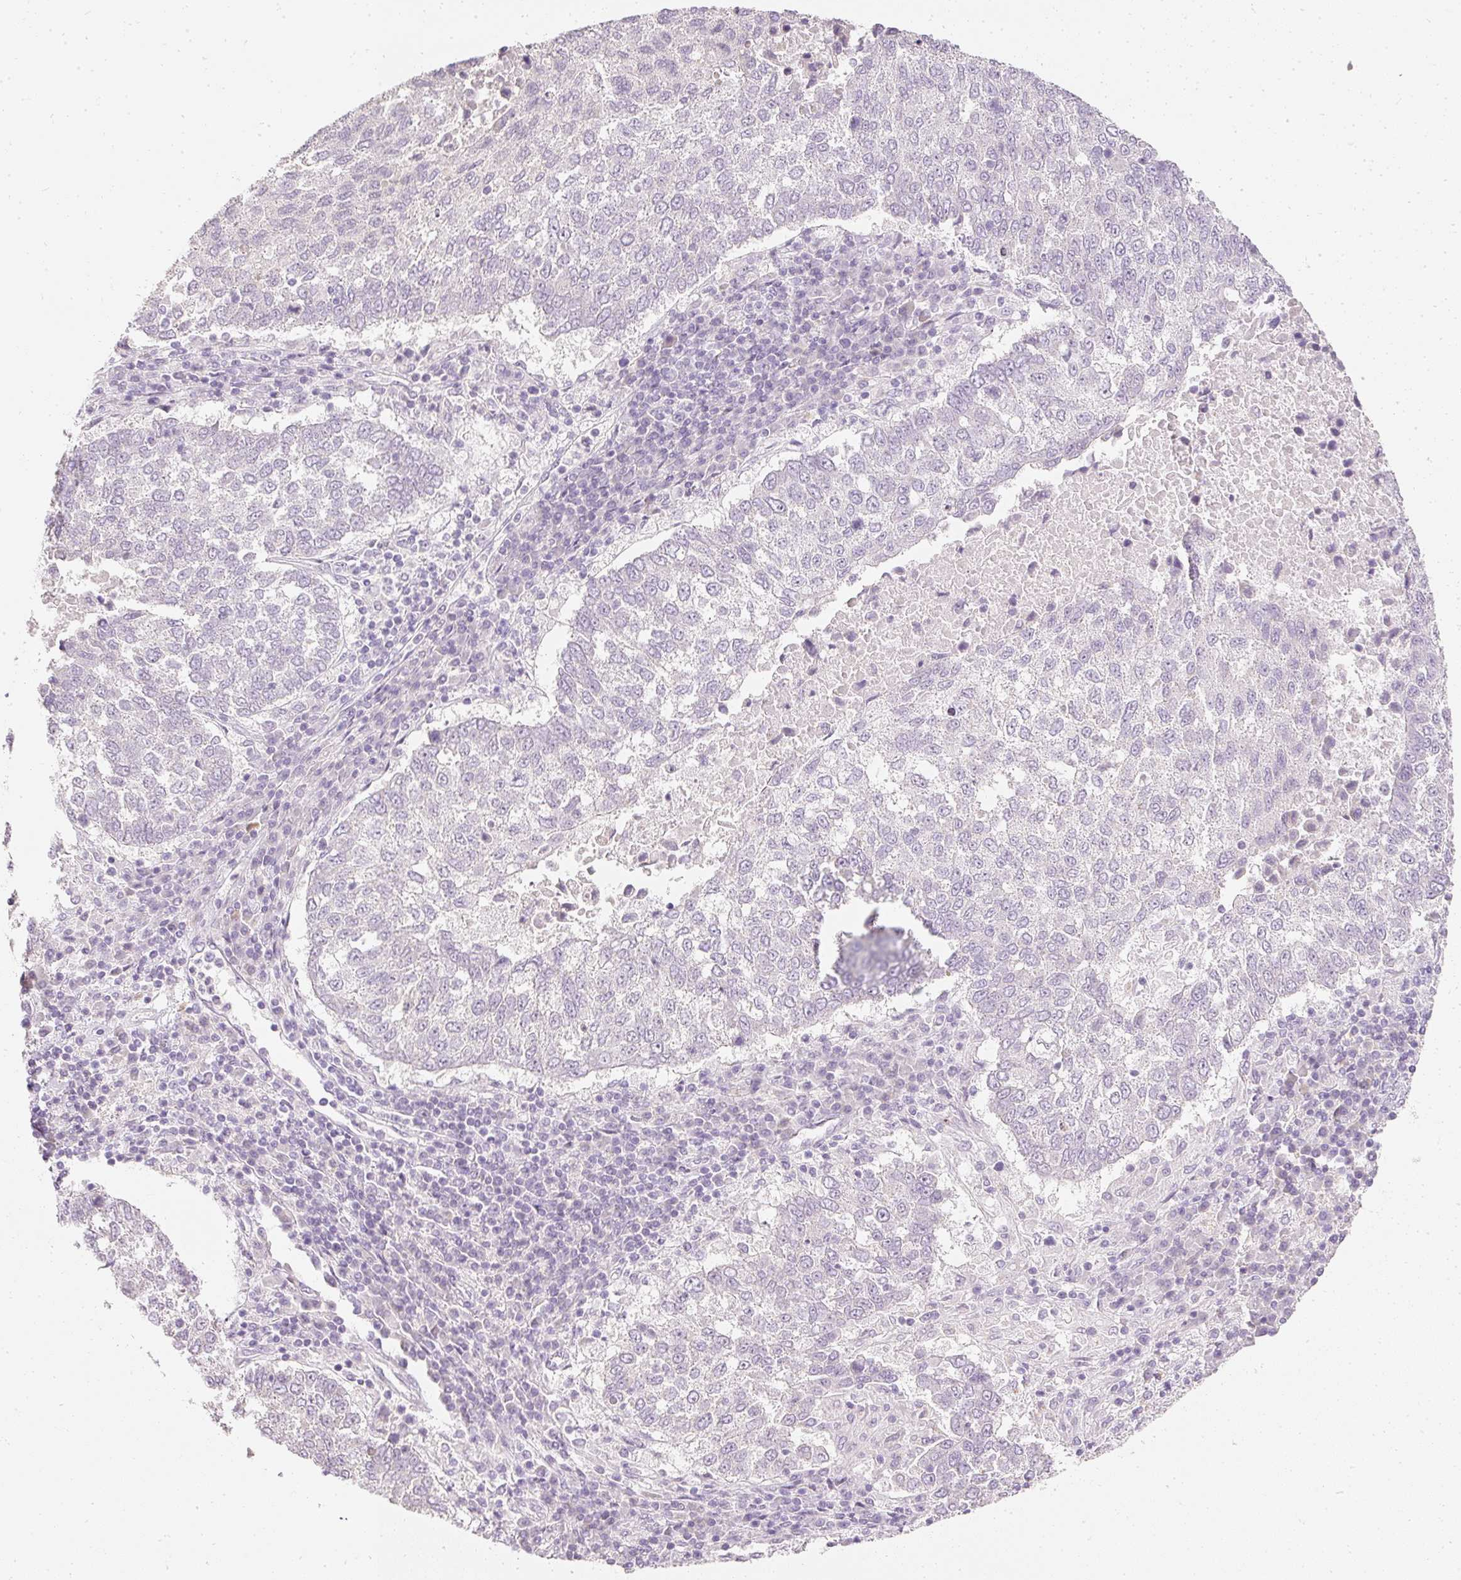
{"staining": {"intensity": "negative", "quantity": "none", "location": "none"}, "tissue": "lung cancer", "cell_type": "Tumor cells", "image_type": "cancer", "snomed": [{"axis": "morphology", "description": "Squamous cell carcinoma, NOS"}, {"axis": "topography", "description": "Lung"}], "caption": "This is an immunohistochemistry (IHC) histopathology image of human lung squamous cell carcinoma. There is no staining in tumor cells.", "gene": "ELAVL3", "patient": {"sex": "male", "age": 73}}